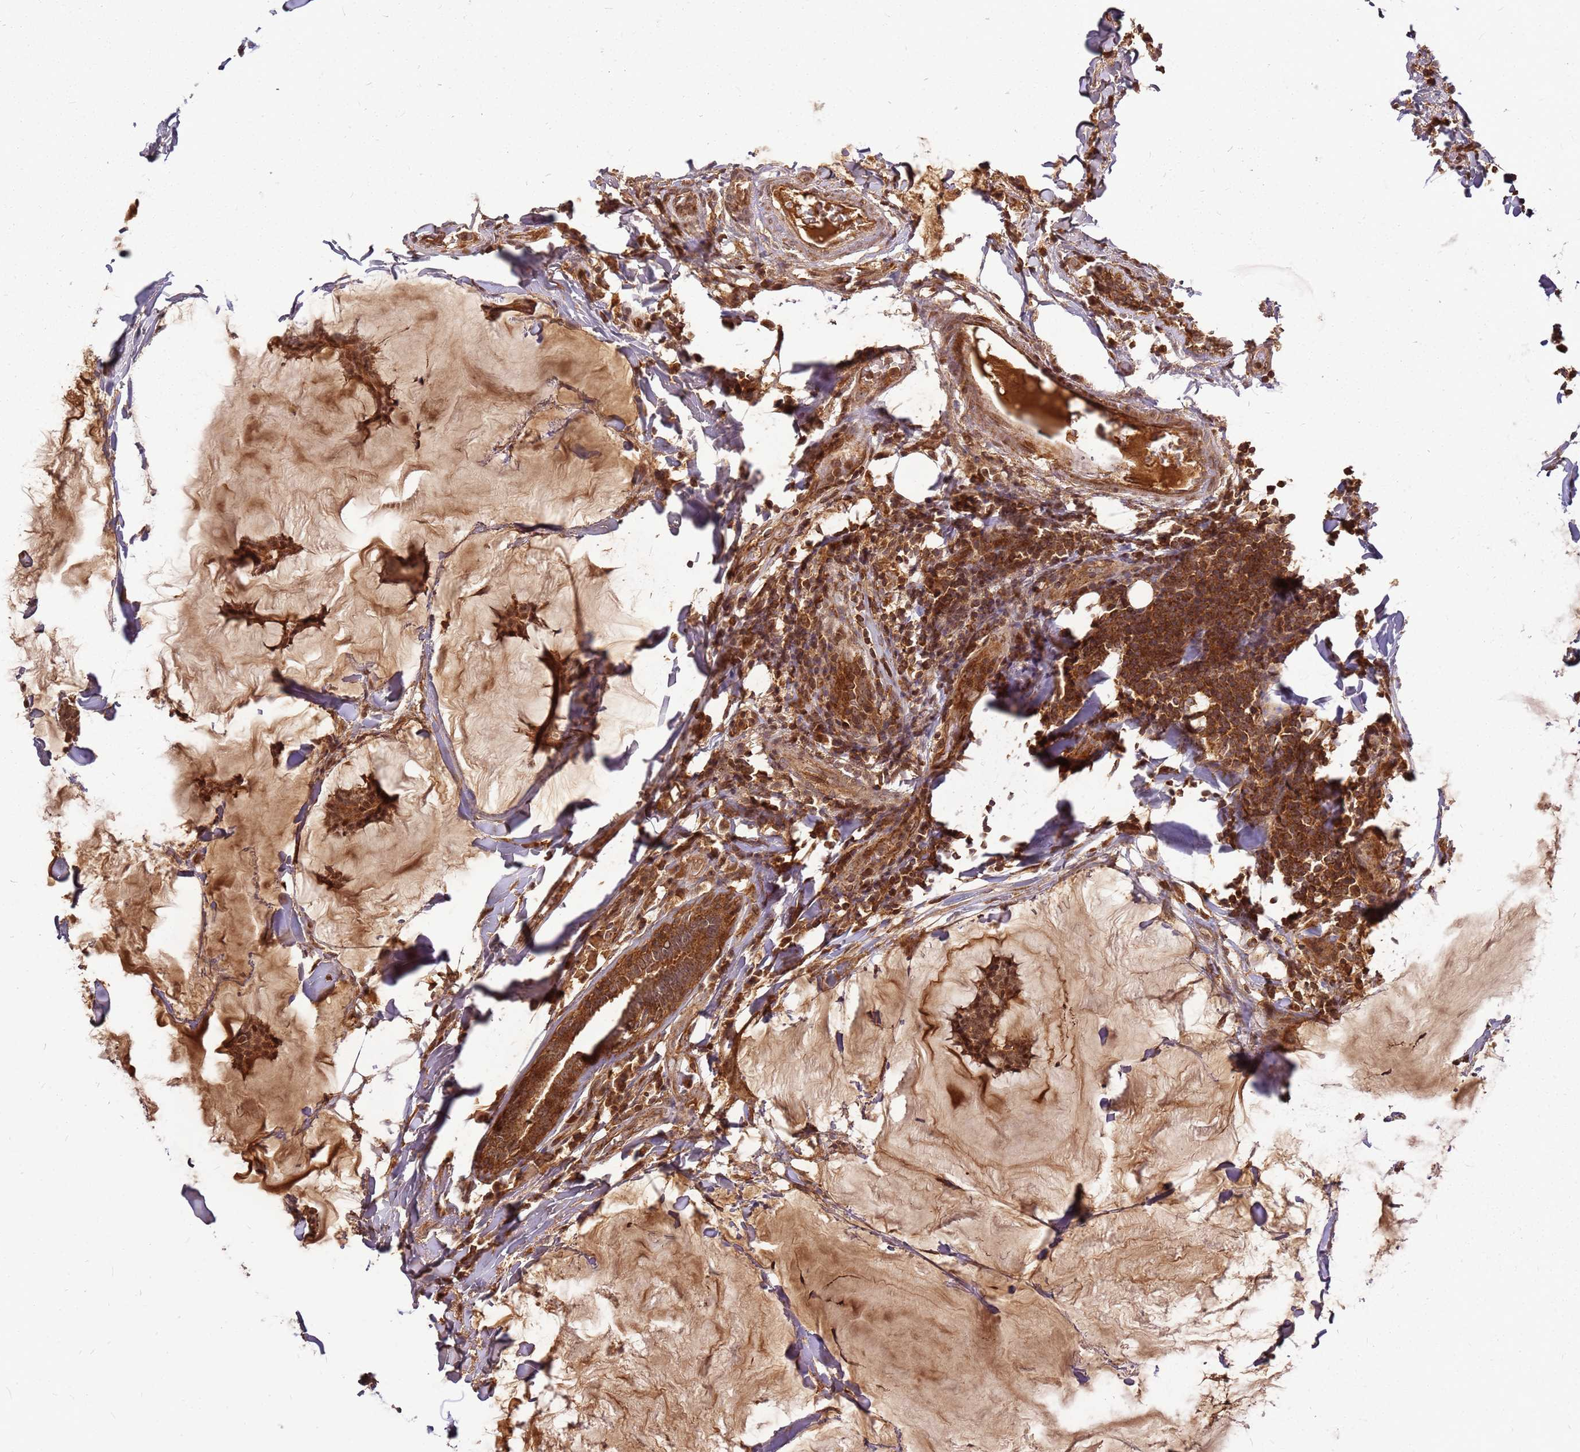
{"staining": {"intensity": "moderate", "quantity": ">75%", "location": "cytoplasmic/membranous,nuclear"}, "tissue": "breast cancer", "cell_type": "Tumor cells", "image_type": "cancer", "snomed": [{"axis": "morphology", "description": "Duct carcinoma"}, {"axis": "topography", "description": "Breast"}], "caption": "Immunohistochemistry (IHC) micrograph of human breast cancer stained for a protein (brown), which displays medium levels of moderate cytoplasmic/membranous and nuclear expression in approximately >75% of tumor cells.", "gene": "CCDC159", "patient": {"sex": "female", "age": 93}}